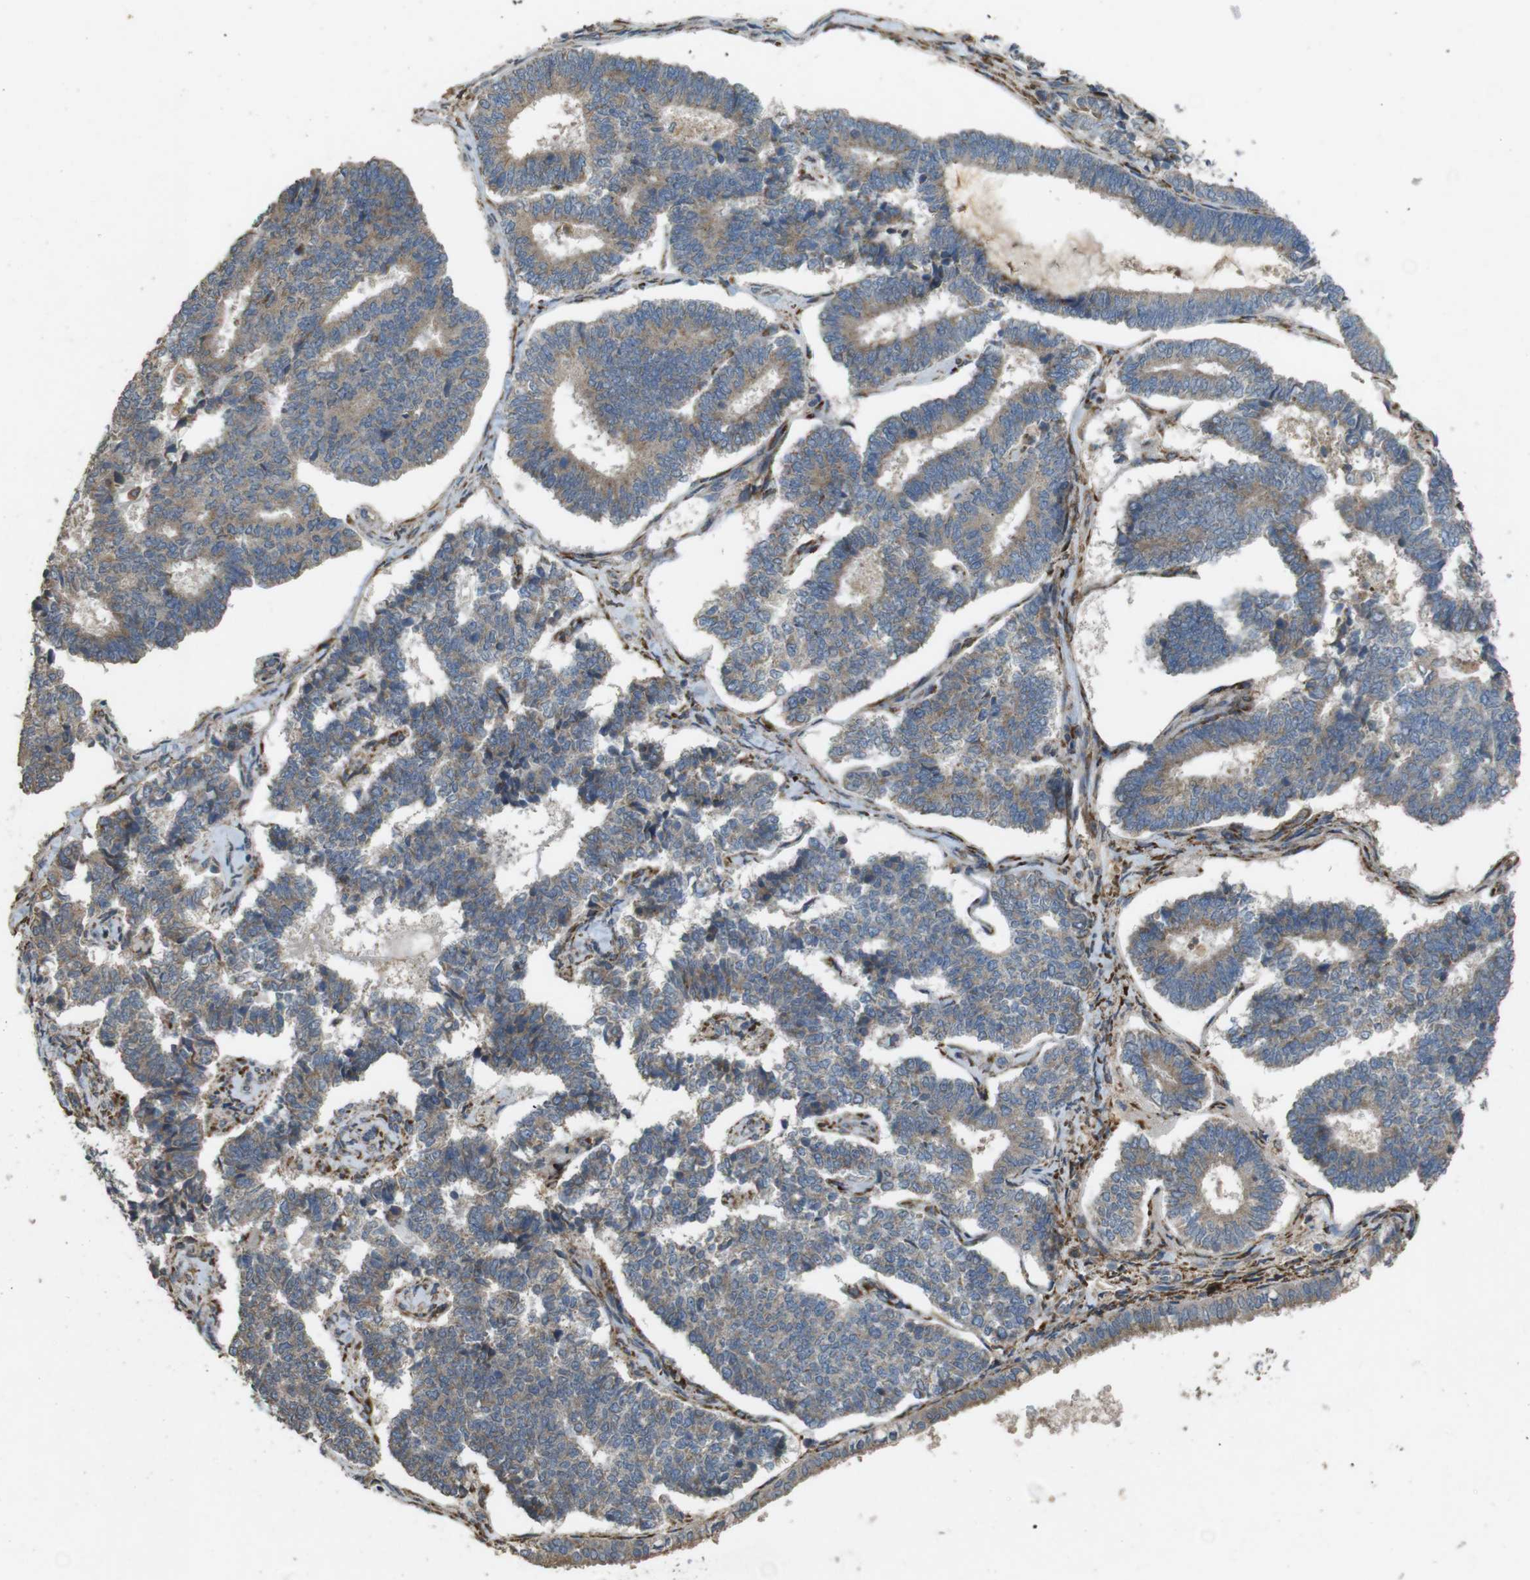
{"staining": {"intensity": "moderate", "quantity": ">75%", "location": "cytoplasmic/membranous"}, "tissue": "endometrial cancer", "cell_type": "Tumor cells", "image_type": "cancer", "snomed": [{"axis": "morphology", "description": "Adenocarcinoma, NOS"}, {"axis": "topography", "description": "Endometrium"}], "caption": "Immunohistochemistry (IHC) (DAB) staining of human adenocarcinoma (endometrial) exhibits moderate cytoplasmic/membranous protein staining in about >75% of tumor cells. (brown staining indicates protein expression, while blue staining denotes nuclei).", "gene": "ARHGAP24", "patient": {"sex": "female", "age": 70}}